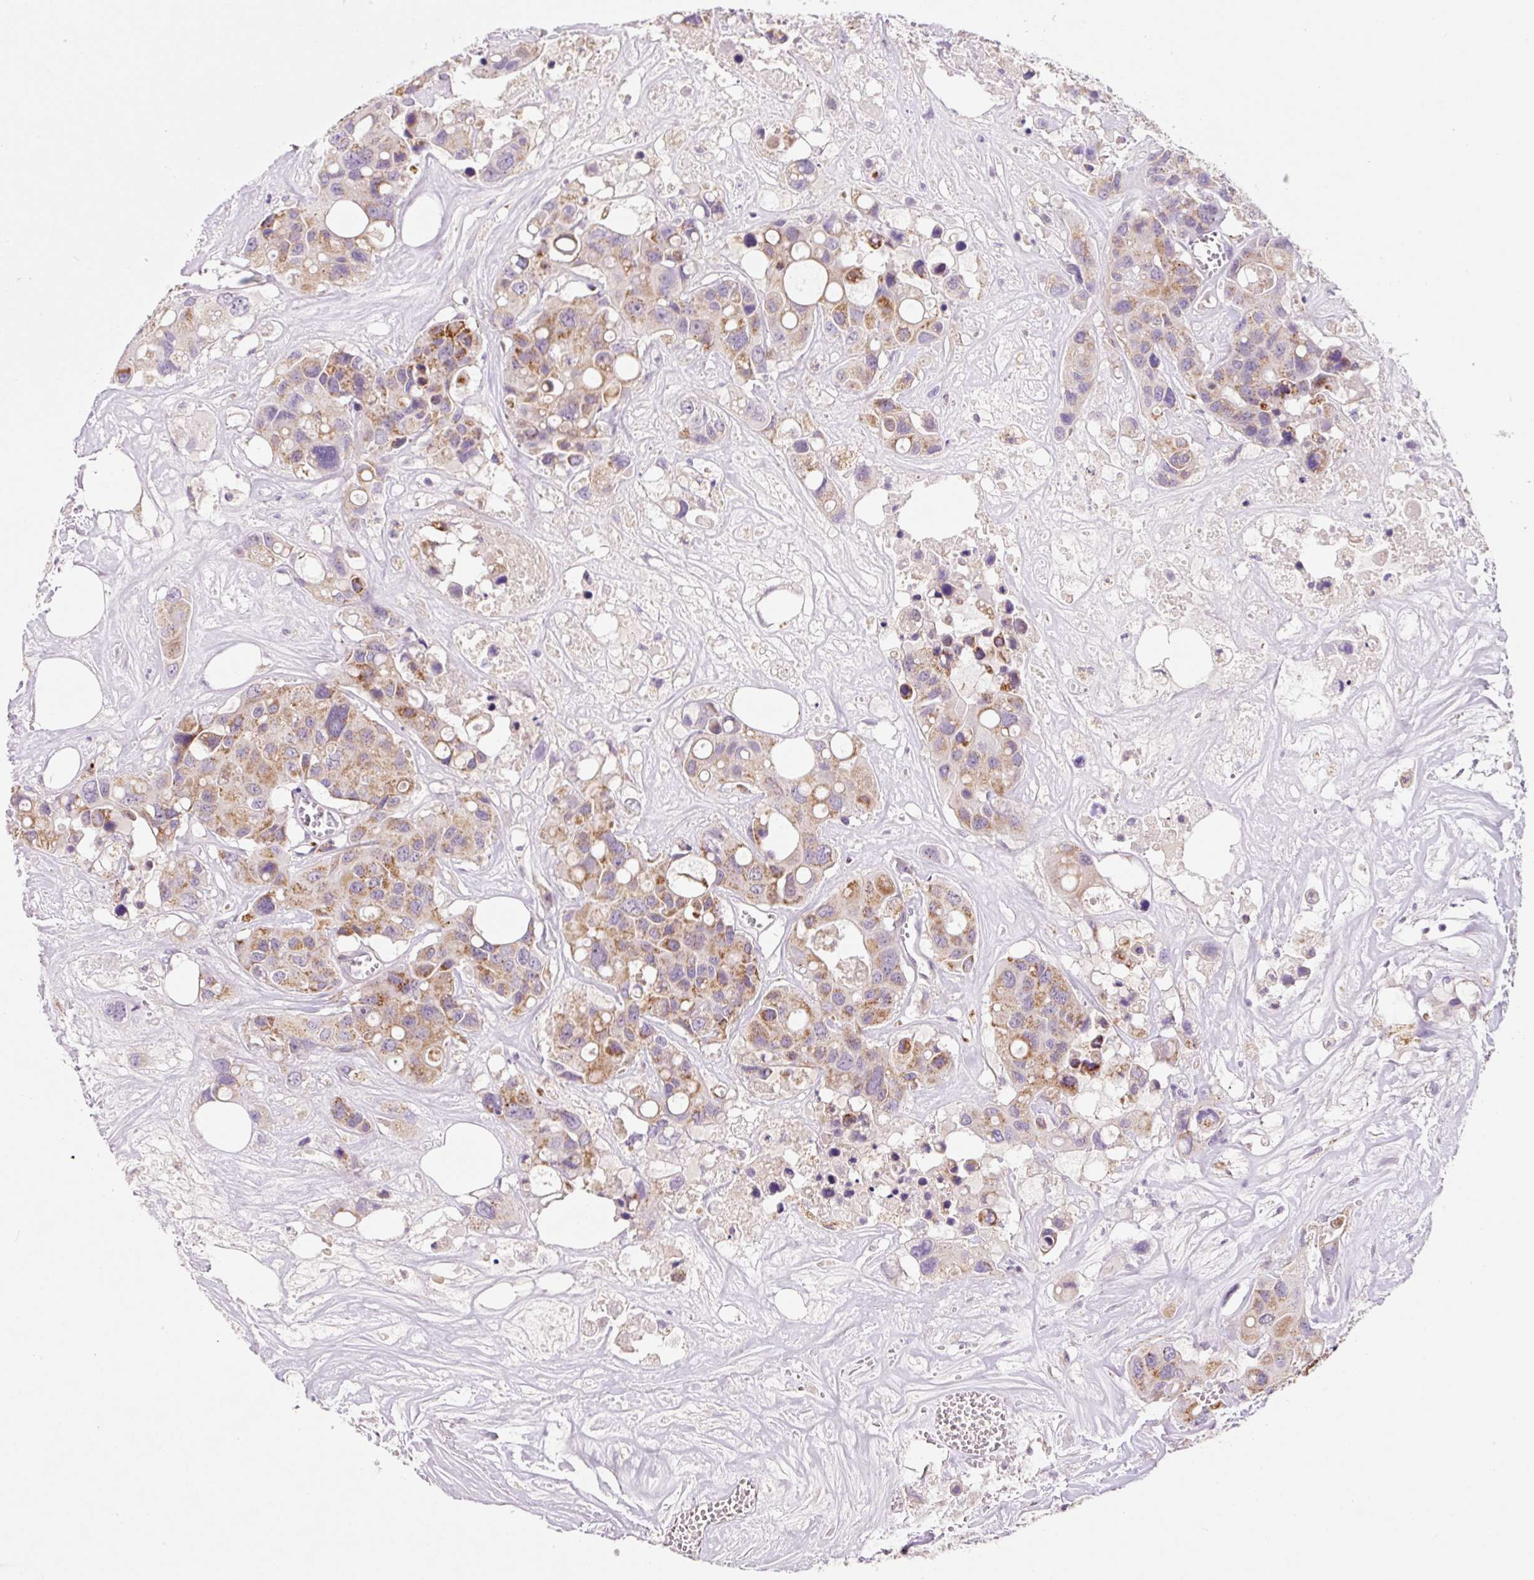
{"staining": {"intensity": "moderate", "quantity": ">75%", "location": "cytoplasmic/membranous"}, "tissue": "colorectal cancer", "cell_type": "Tumor cells", "image_type": "cancer", "snomed": [{"axis": "morphology", "description": "Adenocarcinoma, NOS"}, {"axis": "topography", "description": "Colon"}], "caption": "The histopathology image reveals staining of colorectal adenocarcinoma, revealing moderate cytoplasmic/membranous protein positivity (brown color) within tumor cells.", "gene": "PCK2", "patient": {"sex": "male", "age": 77}}